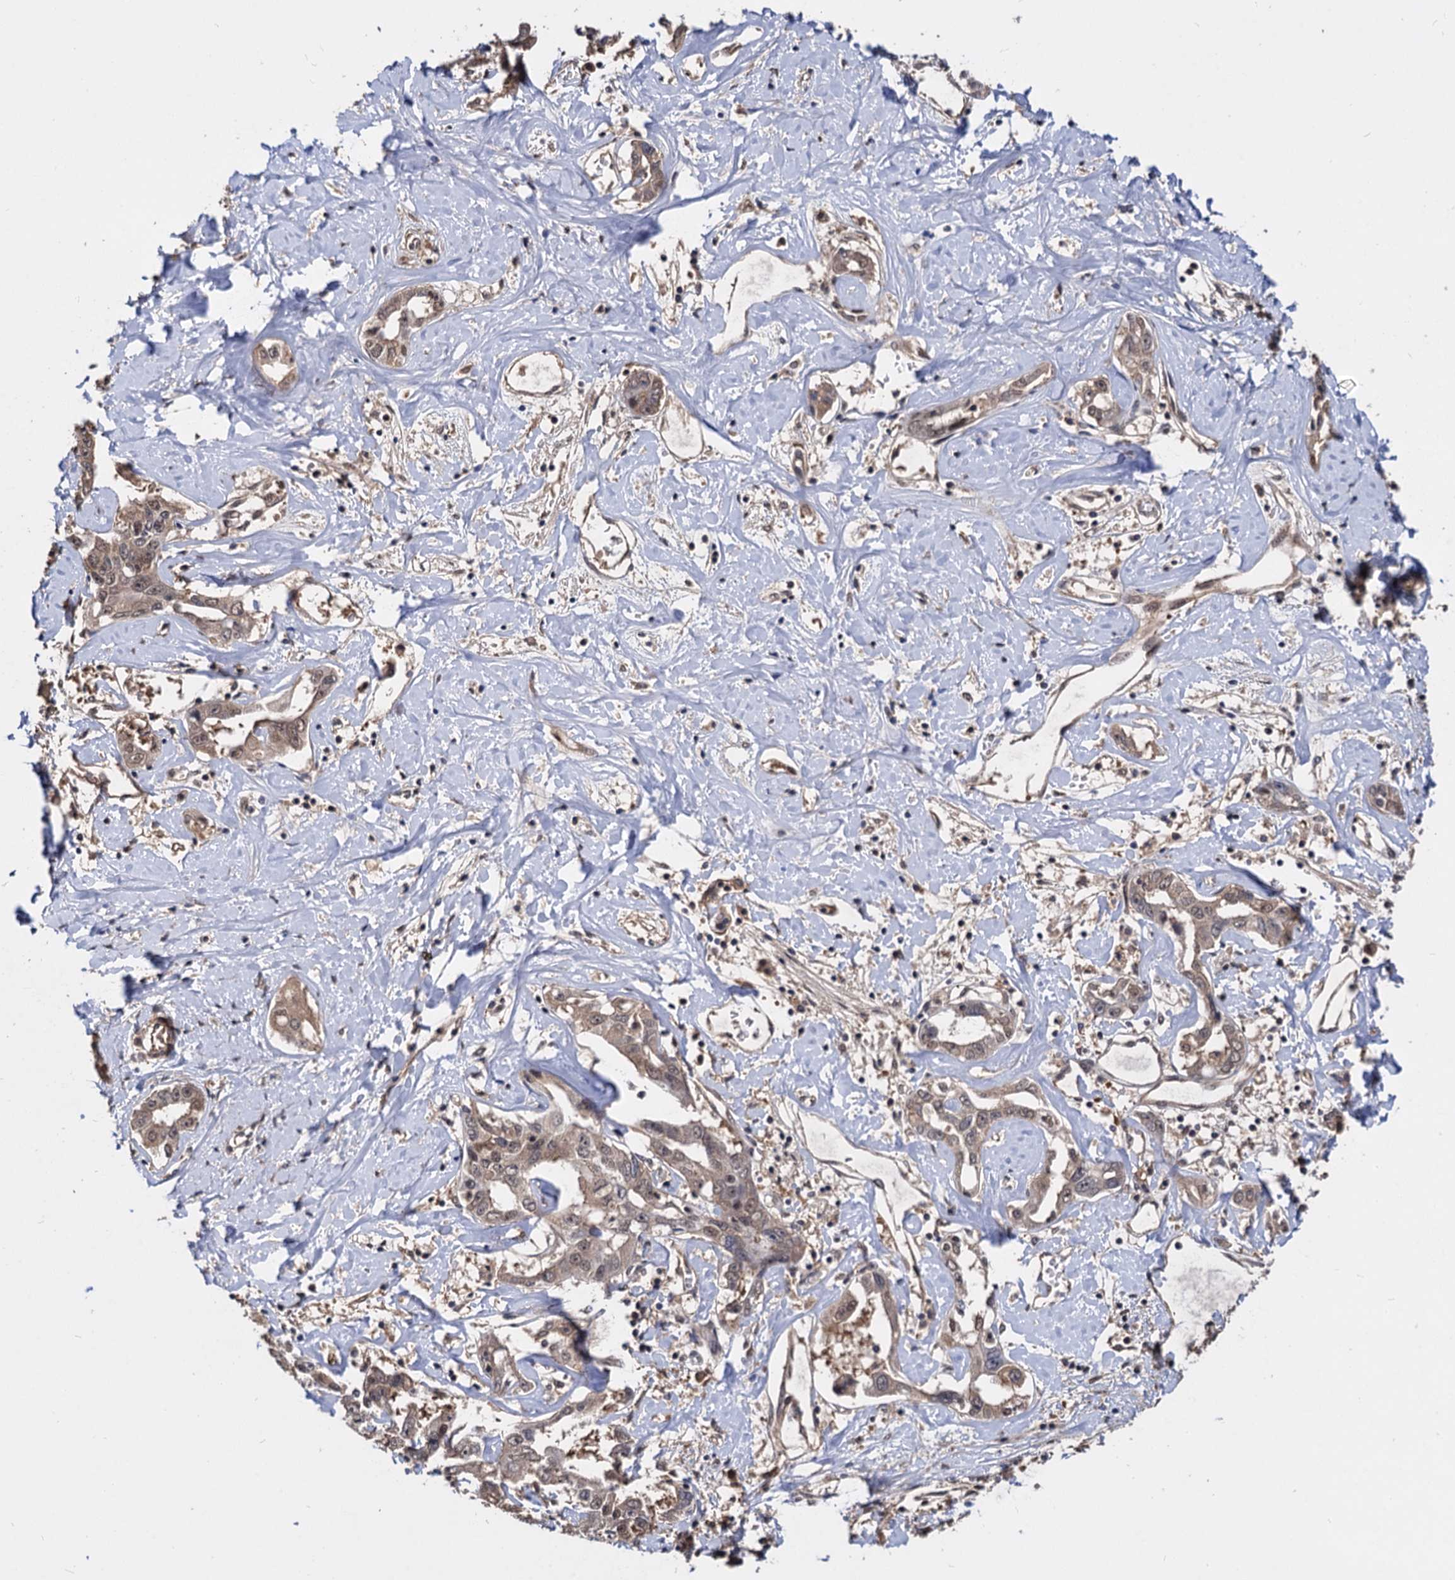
{"staining": {"intensity": "weak", "quantity": ">75%", "location": "cytoplasmic/membranous,nuclear"}, "tissue": "liver cancer", "cell_type": "Tumor cells", "image_type": "cancer", "snomed": [{"axis": "morphology", "description": "Cholangiocarcinoma"}, {"axis": "topography", "description": "Liver"}], "caption": "Liver cholangiocarcinoma stained with DAB immunohistochemistry (IHC) shows low levels of weak cytoplasmic/membranous and nuclear positivity in approximately >75% of tumor cells.", "gene": "PSMD4", "patient": {"sex": "male", "age": 59}}